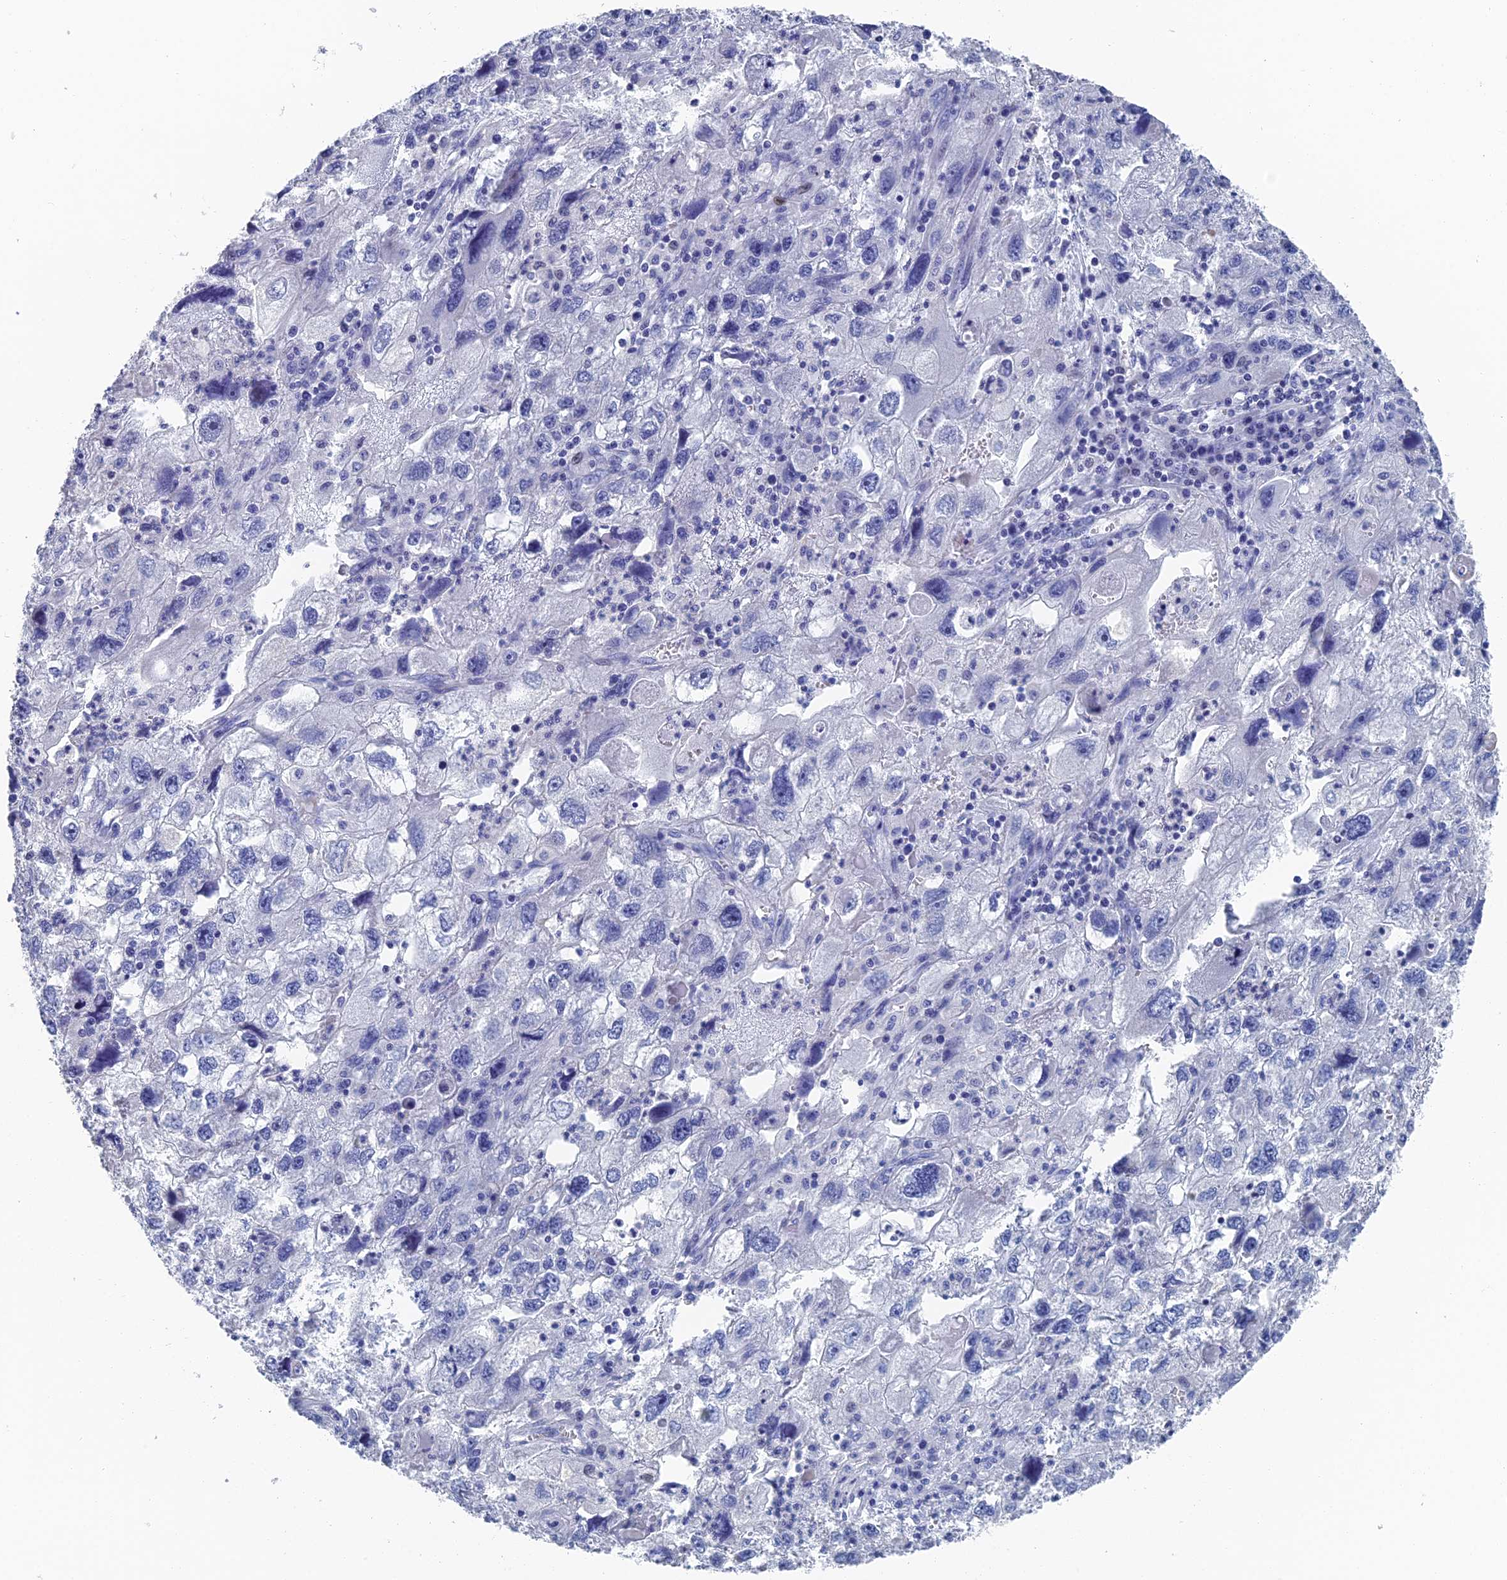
{"staining": {"intensity": "negative", "quantity": "none", "location": "none"}, "tissue": "endometrial cancer", "cell_type": "Tumor cells", "image_type": "cancer", "snomed": [{"axis": "morphology", "description": "Adenocarcinoma, NOS"}, {"axis": "topography", "description": "Endometrium"}], "caption": "A high-resolution histopathology image shows IHC staining of endometrial adenocarcinoma, which demonstrates no significant expression in tumor cells.", "gene": "GFAP", "patient": {"sex": "female", "age": 49}}